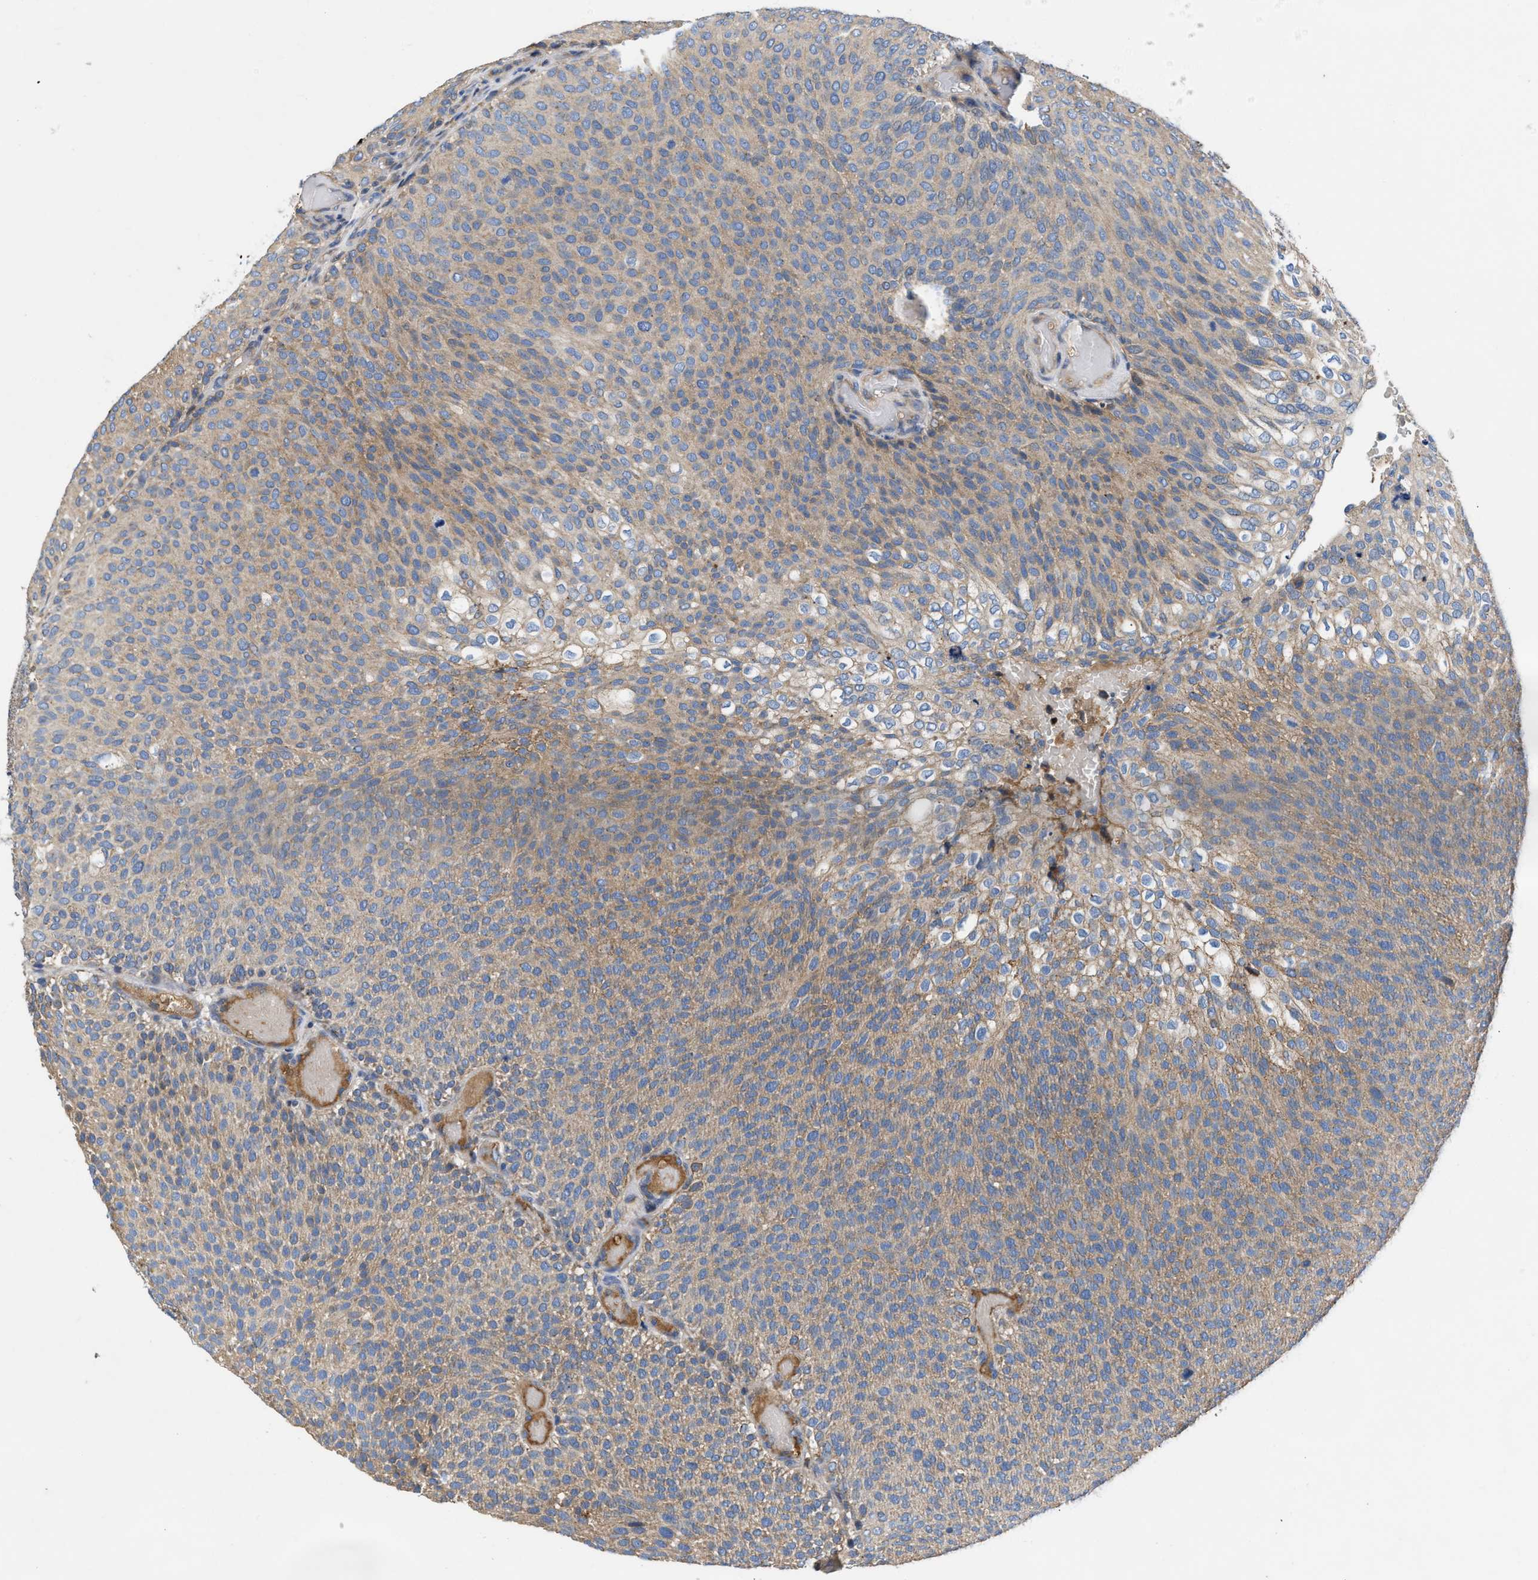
{"staining": {"intensity": "weak", "quantity": "25%-75%", "location": "cytoplasmic/membranous"}, "tissue": "urothelial cancer", "cell_type": "Tumor cells", "image_type": "cancer", "snomed": [{"axis": "morphology", "description": "Urothelial carcinoma, Low grade"}, {"axis": "topography", "description": "Urinary bladder"}], "caption": "Protein staining by immunohistochemistry shows weak cytoplasmic/membranous expression in about 25%-75% of tumor cells in urothelial cancer. (IHC, brightfield microscopy, high magnification).", "gene": "CCDC171", "patient": {"sex": "male", "age": 78}}